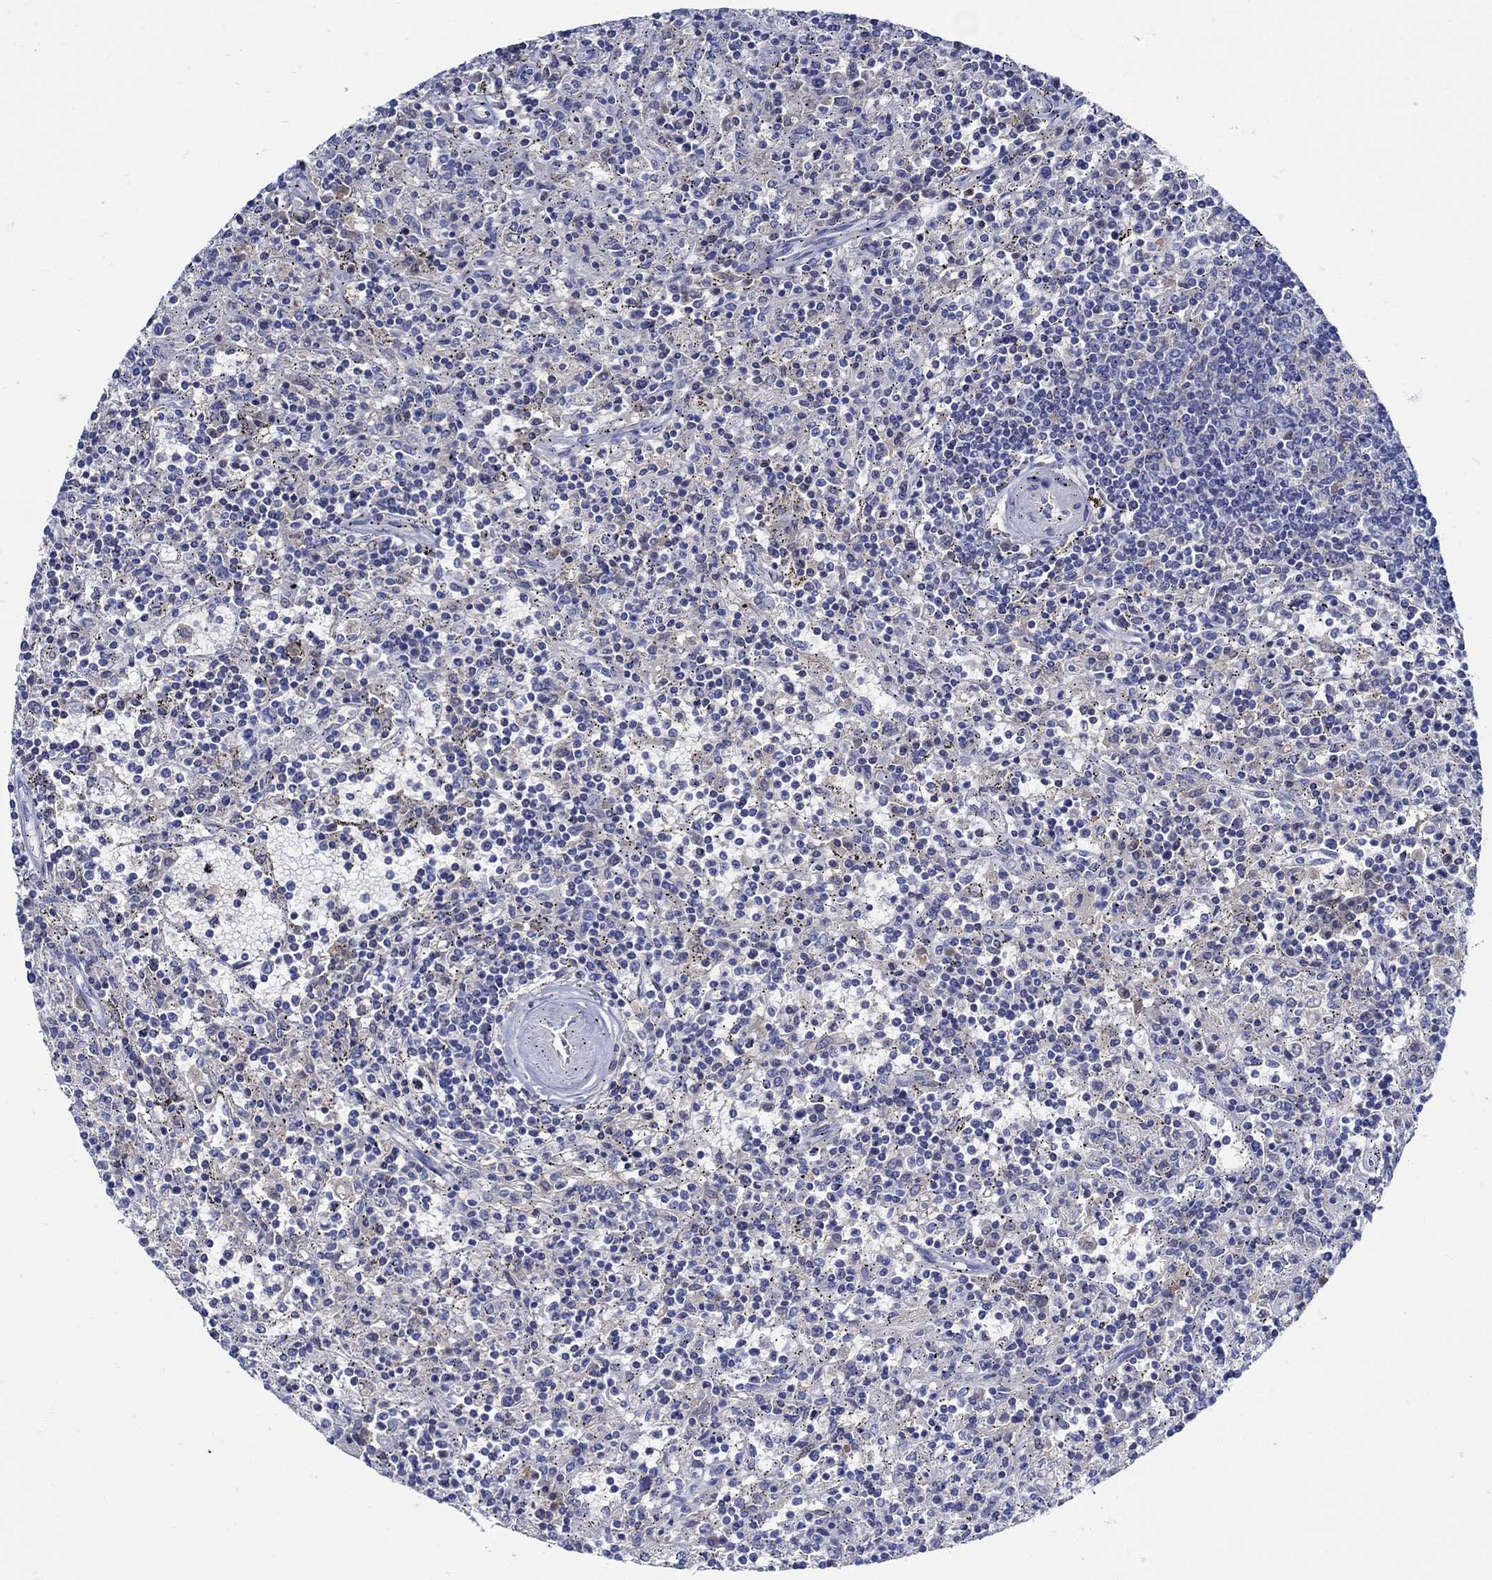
{"staining": {"intensity": "negative", "quantity": "none", "location": "none"}, "tissue": "lymphoma", "cell_type": "Tumor cells", "image_type": "cancer", "snomed": [{"axis": "morphology", "description": "Malignant lymphoma, non-Hodgkin's type, Low grade"}, {"axis": "topography", "description": "Spleen"}], "caption": "A photomicrograph of low-grade malignant lymphoma, non-Hodgkin's type stained for a protein demonstrates no brown staining in tumor cells.", "gene": "PAX9", "patient": {"sex": "male", "age": 62}}